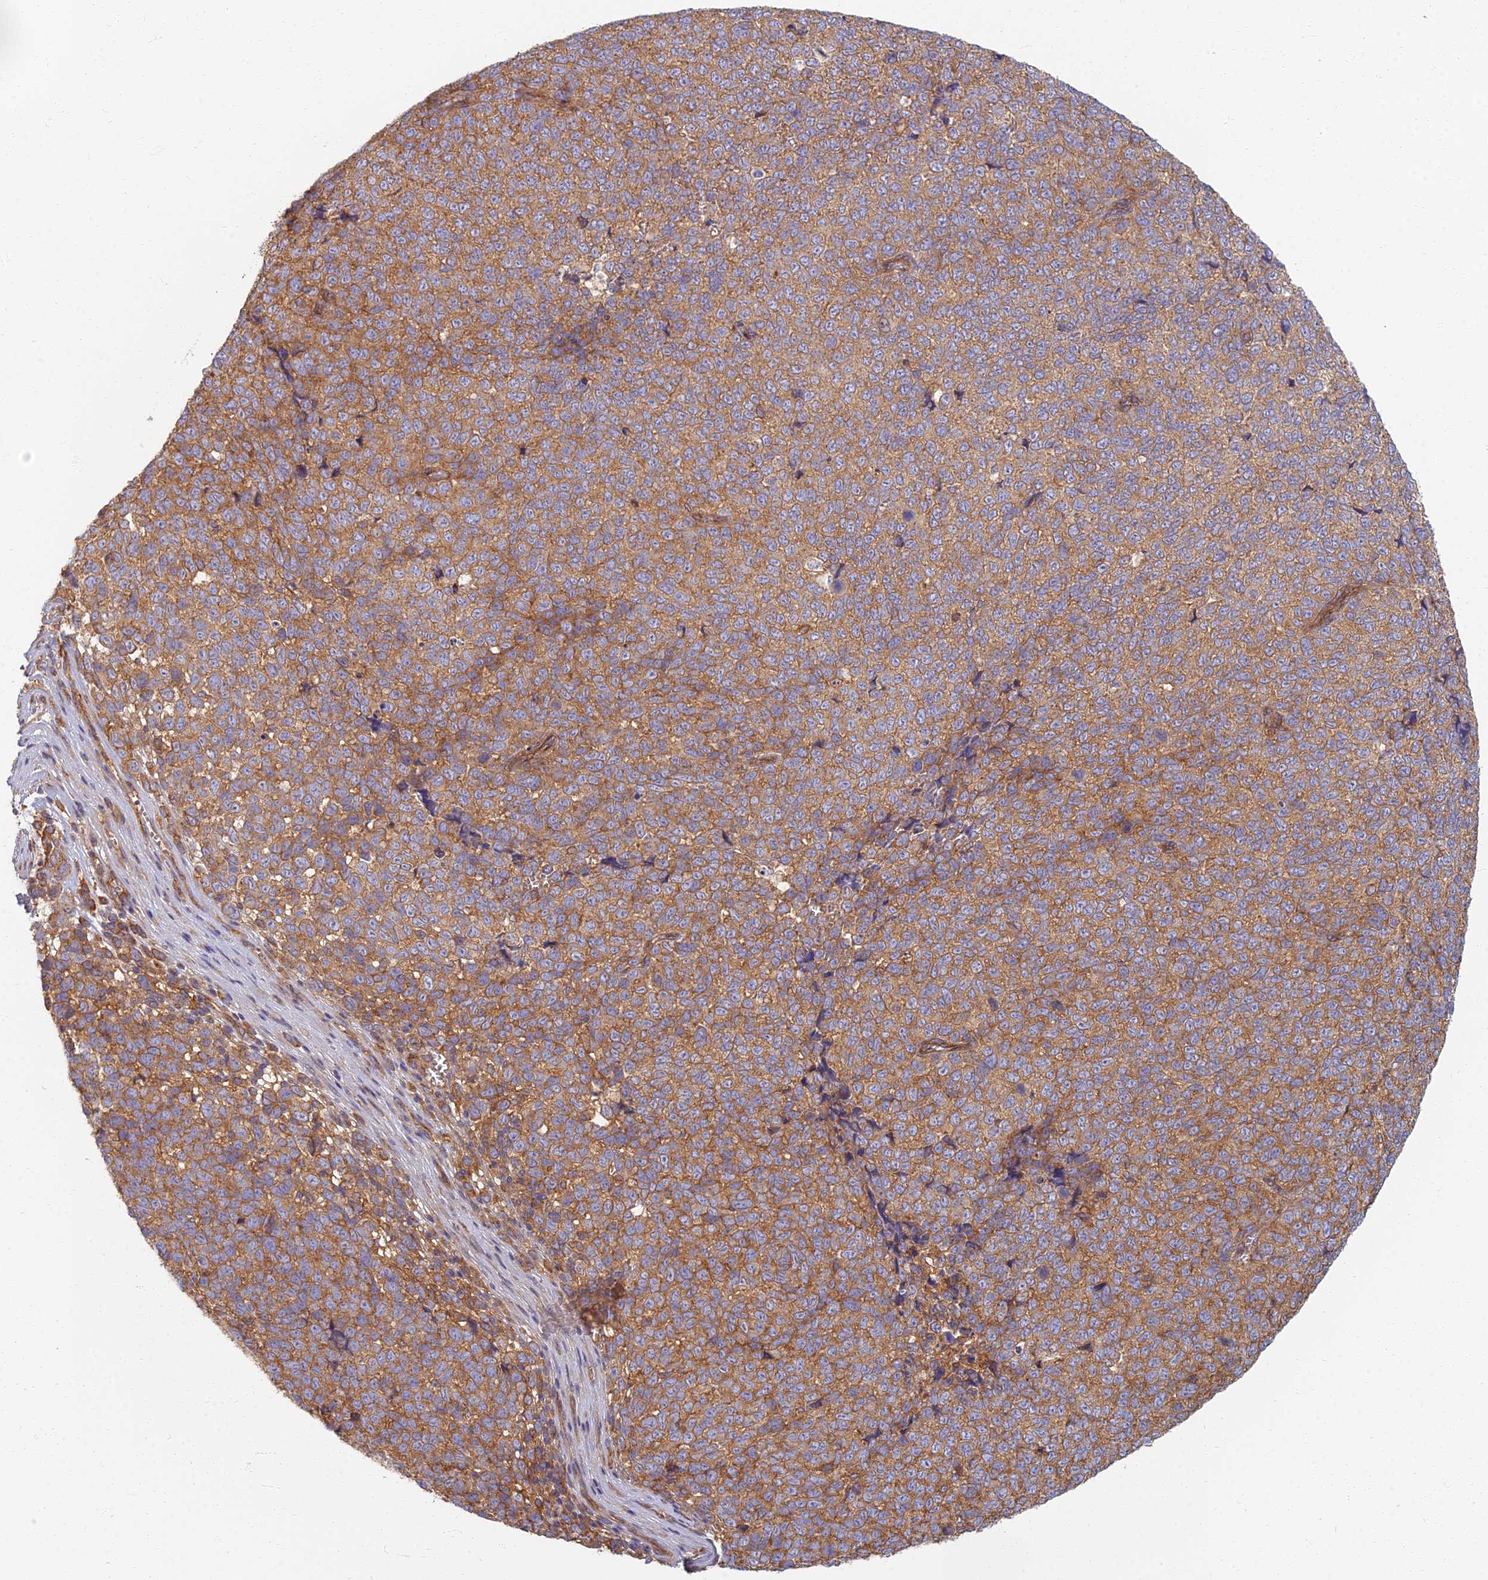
{"staining": {"intensity": "moderate", "quantity": ">75%", "location": "cytoplasmic/membranous"}, "tissue": "melanoma", "cell_type": "Tumor cells", "image_type": "cancer", "snomed": [{"axis": "morphology", "description": "Malignant melanoma, NOS"}, {"axis": "topography", "description": "Nose, NOS"}], "caption": "Immunohistochemical staining of human melanoma exhibits moderate cytoplasmic/membranous protein expression in about >75% of tumor cells. Nuclei are stained in blue.", "gene": "RBSN", "patient": {"sex": "female", "age": 48}}